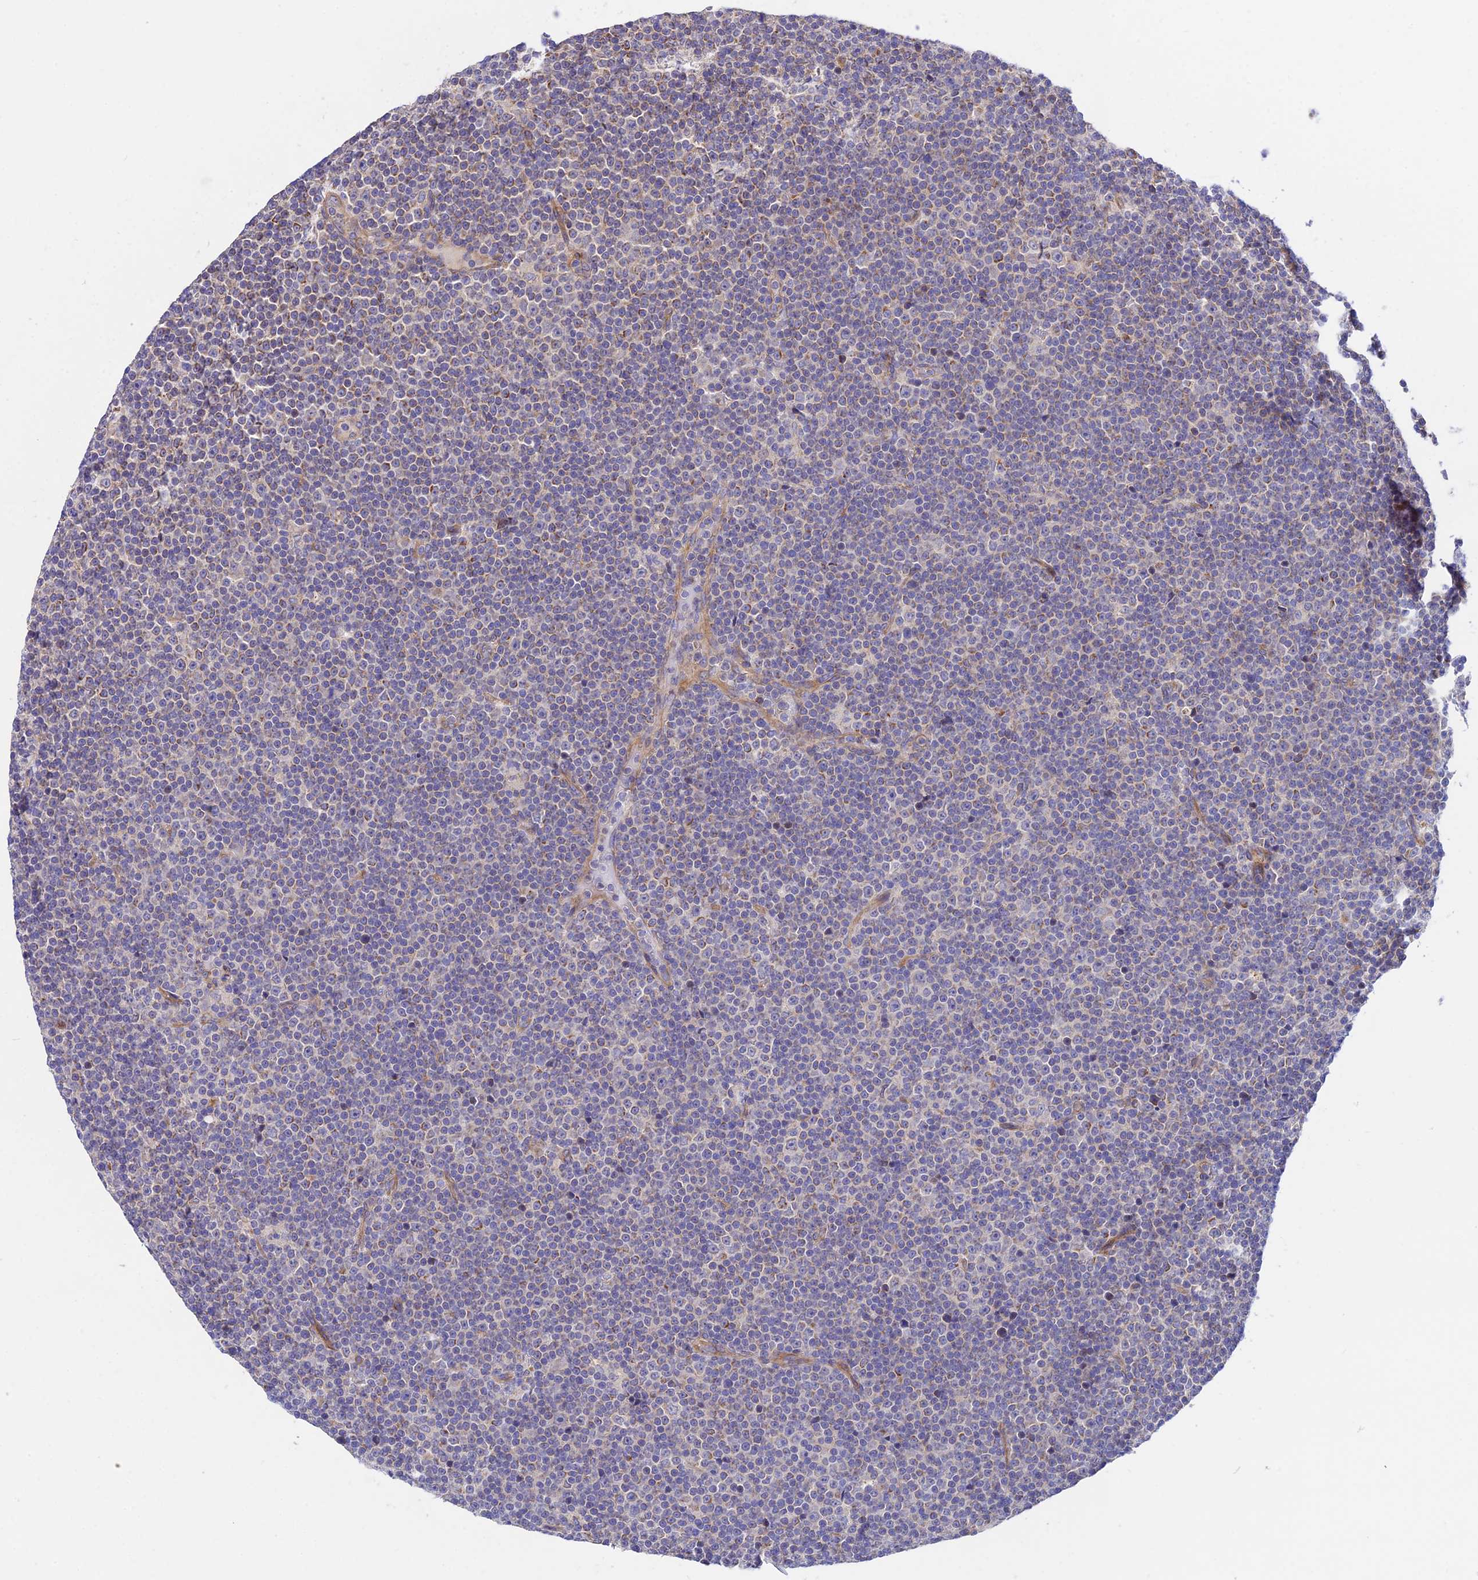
{"staining": {"intensity": "weak", "quantity": "<25%", "location": "cytoplasmic/membranous"}, "tissue": "lymphoma", "cell_type": "Tumor cells", "image_type": "cancer", "snomed": [{"axis": "morphology", "description": "Malignant lymphoma, non-Hodgkin's type, Low grade"}, {"axis": "topography", "description": "Lymph node"}], "caption": "Lymphoma was stained to show a protein in brown. There is no significant positivity in tumor cells.", "gene": "TRIM43B", "patient": {"sex": "female", "age": 67}}